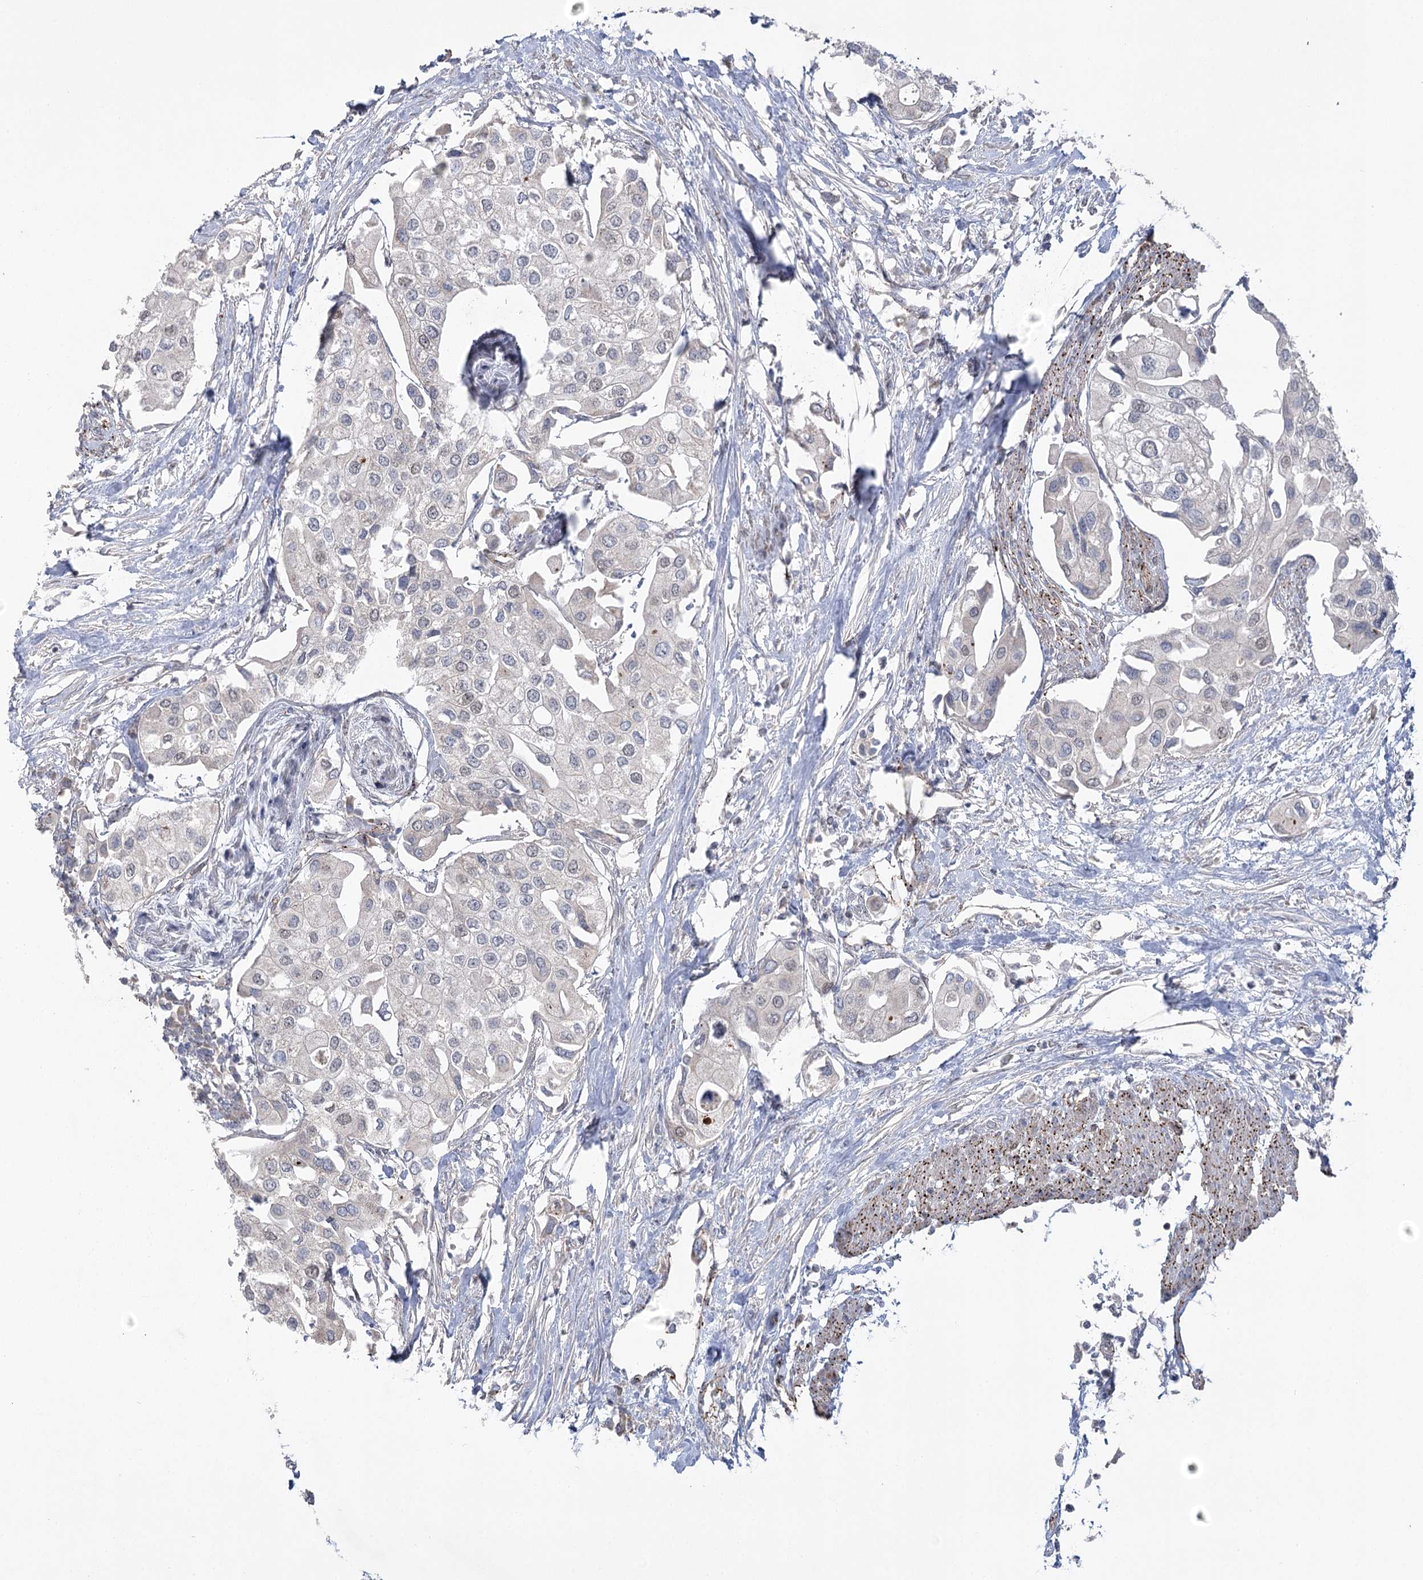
{"staining": {"intensity": "negative", "quantity": "none", "location": "none"}, "tissue": "urothelial cancer", "cell_type": "Tumor cells", "image_type": "cancer", "snomed": [{"axis": "morphology", "description": "Urothelial carcinoma, High grade"}, {"axis": "topography", "description": "Urinary bladder"}], "caption": "DAB (3,3'-diaminobenzidine) immunohistochemical staining of high-grade urothelial carcinoma displays no significant expression in tumor cells.", "gene": "AMTN", "patient": {"sex": "male", "age": 64}}